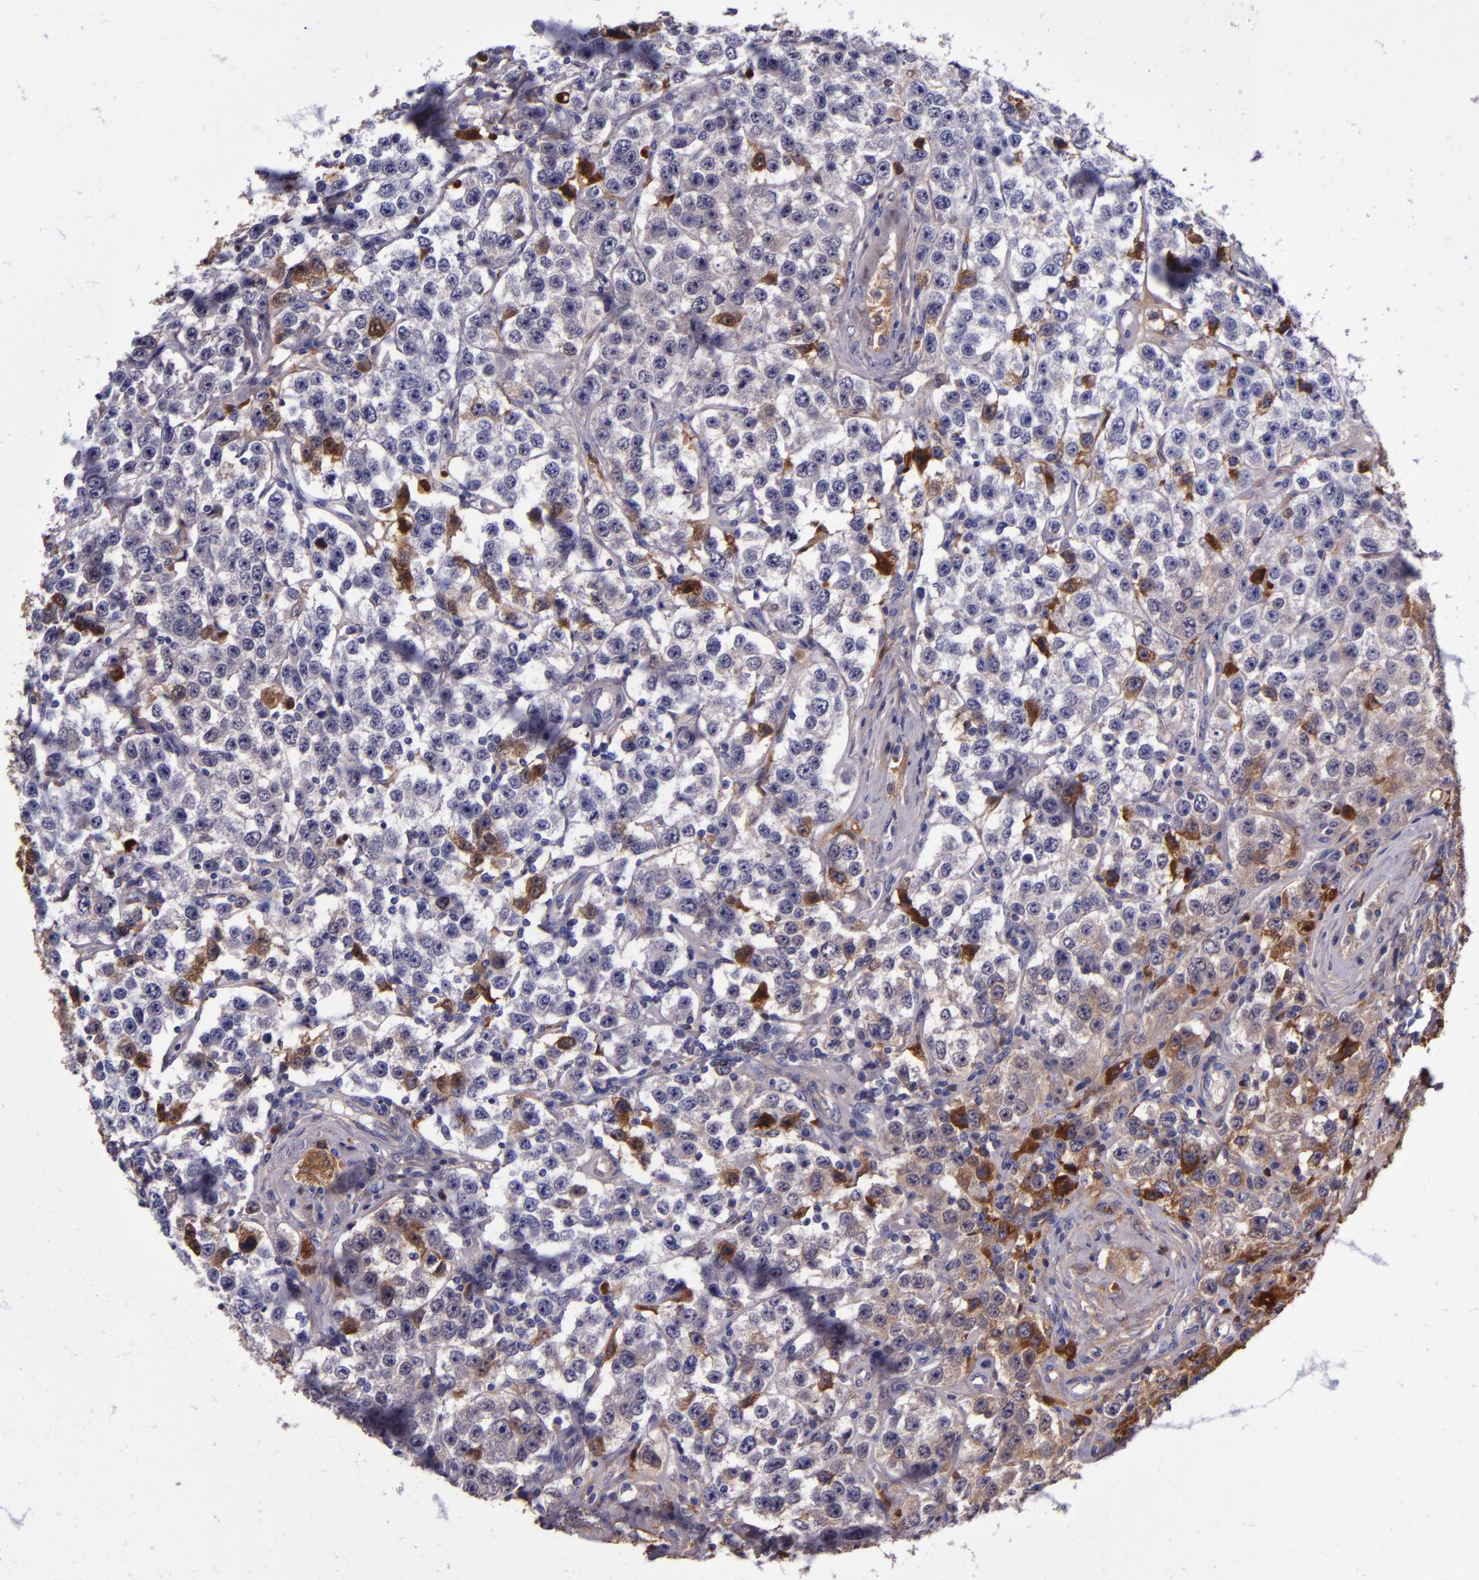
{"staining": {"intensity": "weak", "quantity": "<25%", "location": "cytoplasmic/membranous"}, "tissue": "testis cancer", "cell_type": "Tumor cells", "image_type": "cancer", "snomed": [{"axis": "morphology", "description": "Seminoma, NOS"}, {"axis": "topography", "description": "Testis"}], "caption": "Tumor cells are negative for protein expression in human testis seminoma.", "gene": "CLEC3B", "patient": {"sex": "male", "age": 52}}